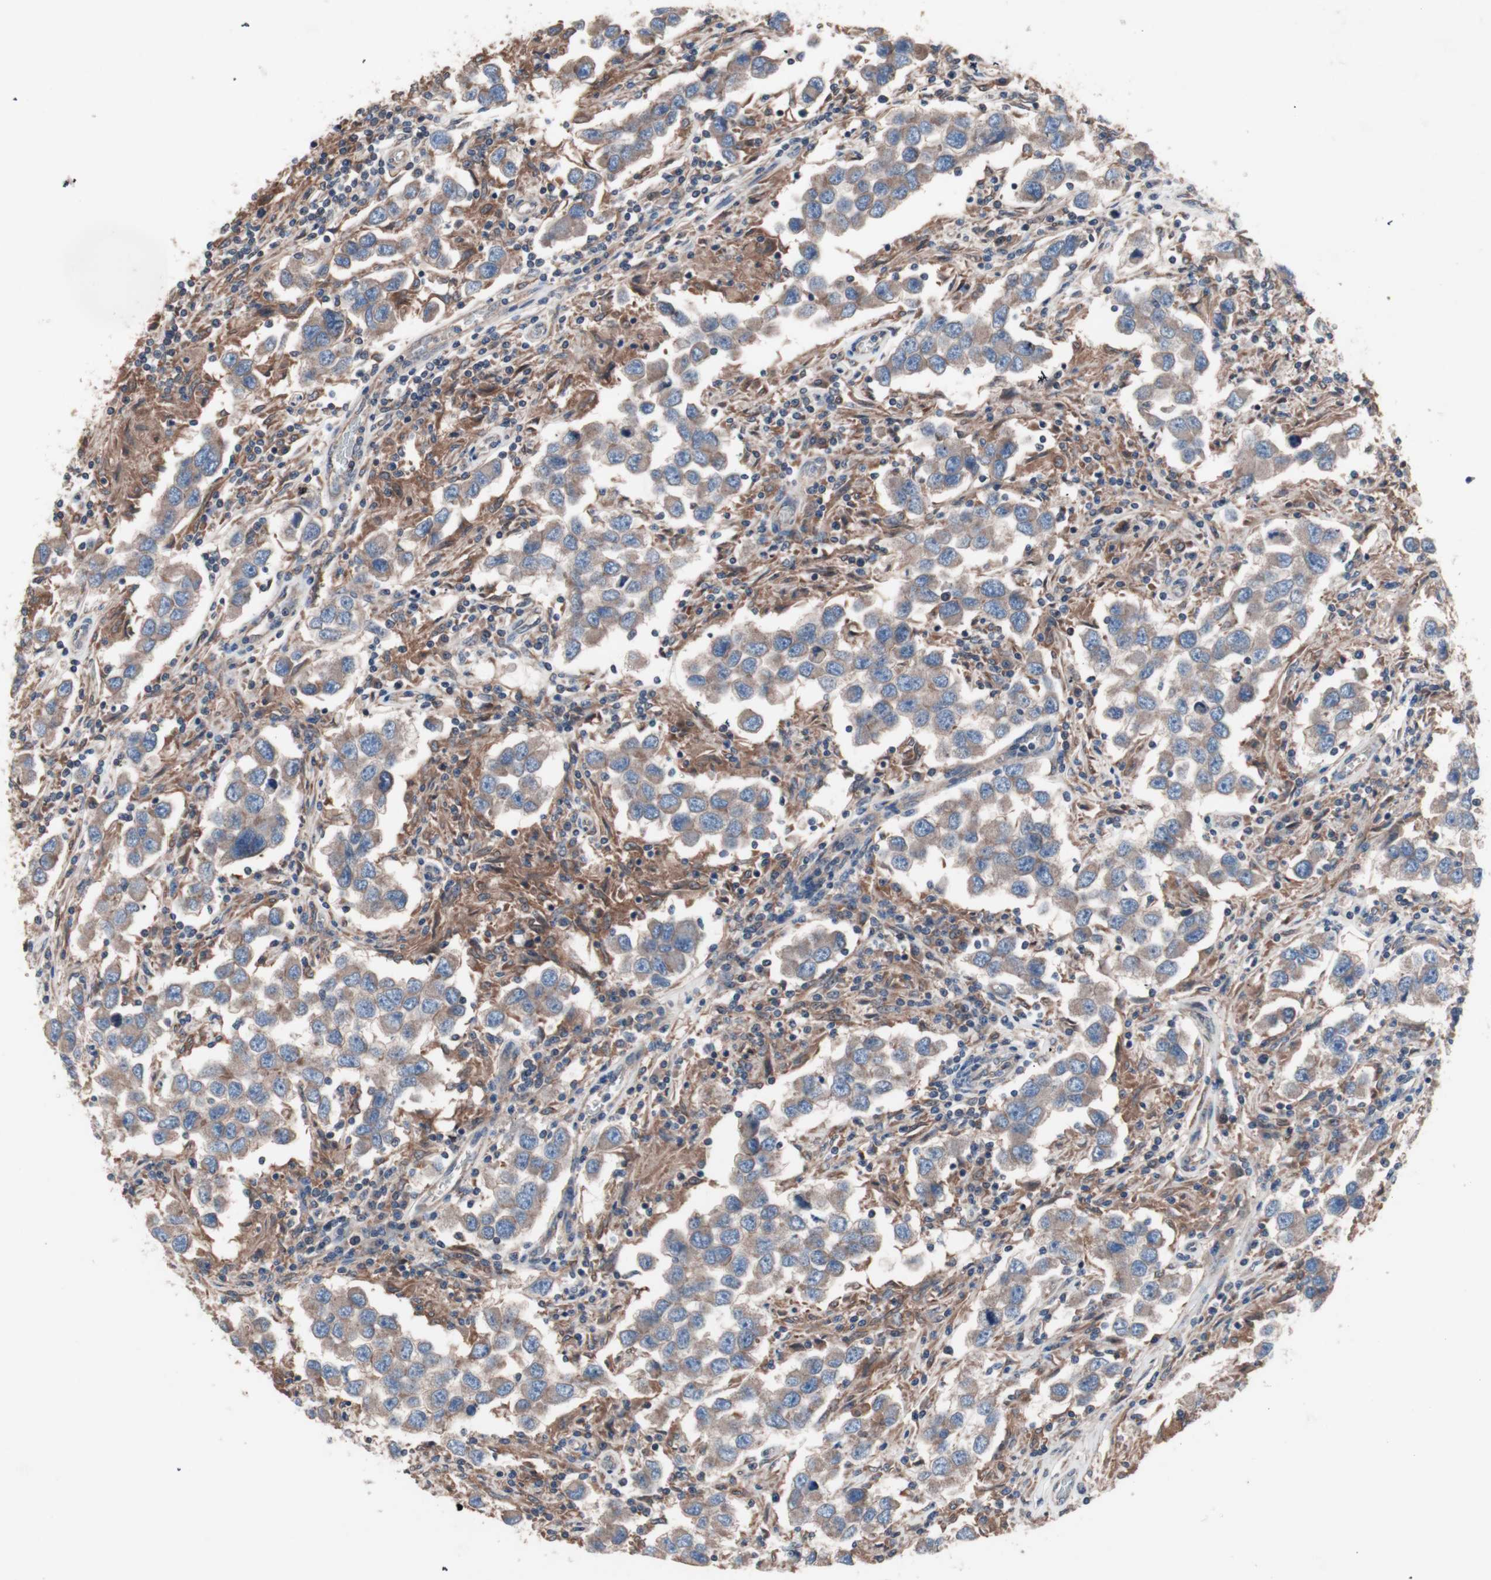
{"staining": {"intensity": "weak", "quantity": ">75%", "location": "cytoplasmic/membranous"}, "tissue": "testis cancer", "cell_type": "Tumor cells", "image_type": "cancer", "snomed": [{"axis": "morphology", "description": "Carcinoma, Embryonal, NOS"}, {"axis": "topography", "description": "Testis"}], "caption": "Immunohistochemical staining of embryonal carcinoma (testis) shows weak cytoplasmic/membranous protein staining in approximately >75% of tumor cells.", "gene": "ATG7", "patient": {"sex": "male", "age": 21}}